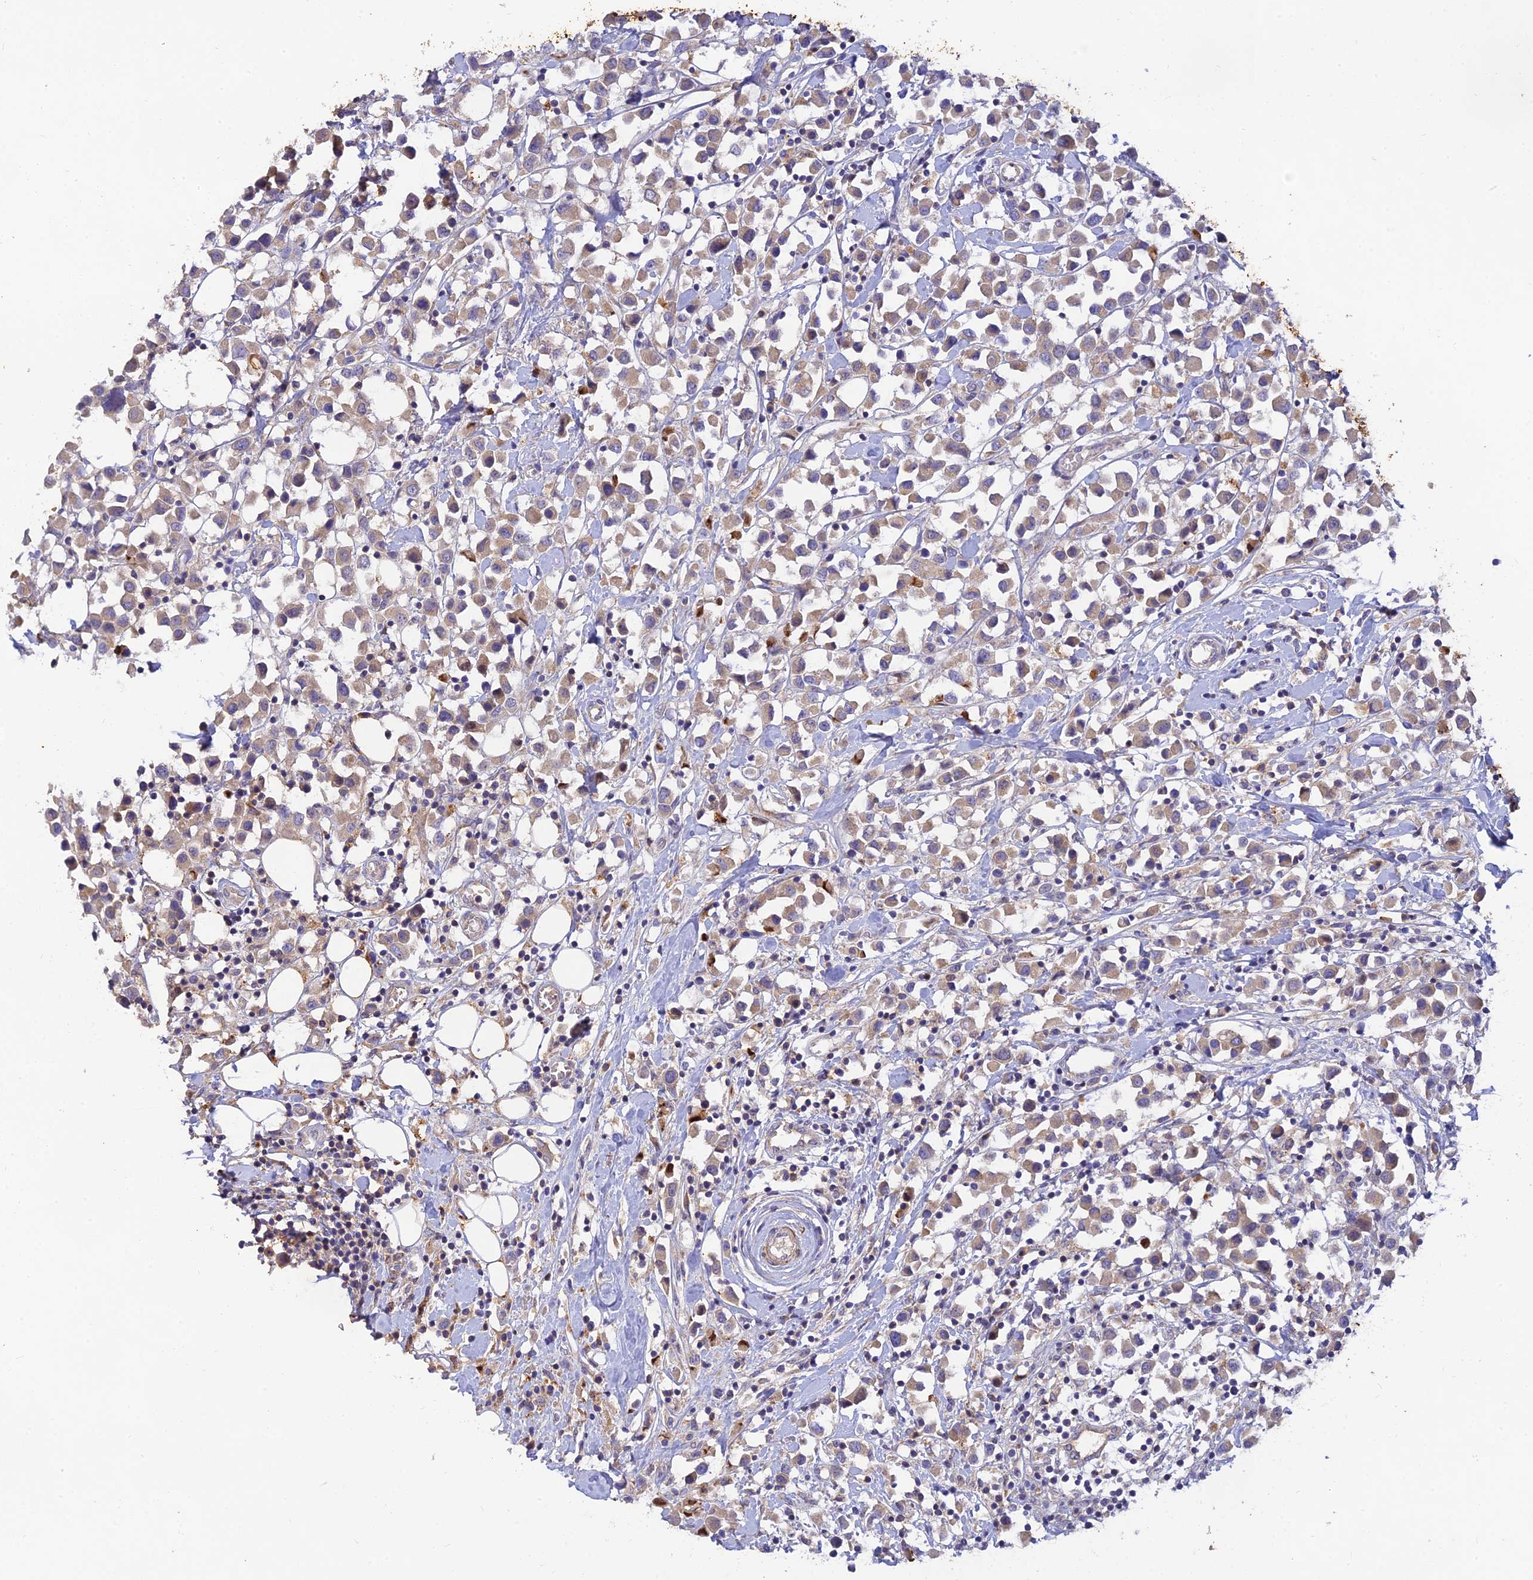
{"staining": {"intensity": "weak", "quantity": ">75%", "location": "cytoplasmic/membranous"}, "tissue": "breast cancer", "cell_type": "Tumor cells", "image_type": "cancer", "snomed": [{"axis": "morphology", "description": "Duct carcinoma"}, {"axis": "topography", "description": "Breast"}], "caption": "Breast cancer (intraductal carcinoma) stained with a protein marker demonstrates weak staining in tumor cells.", "gene": "ACSM5", "patient": {"sex": "female", "age": 61}}